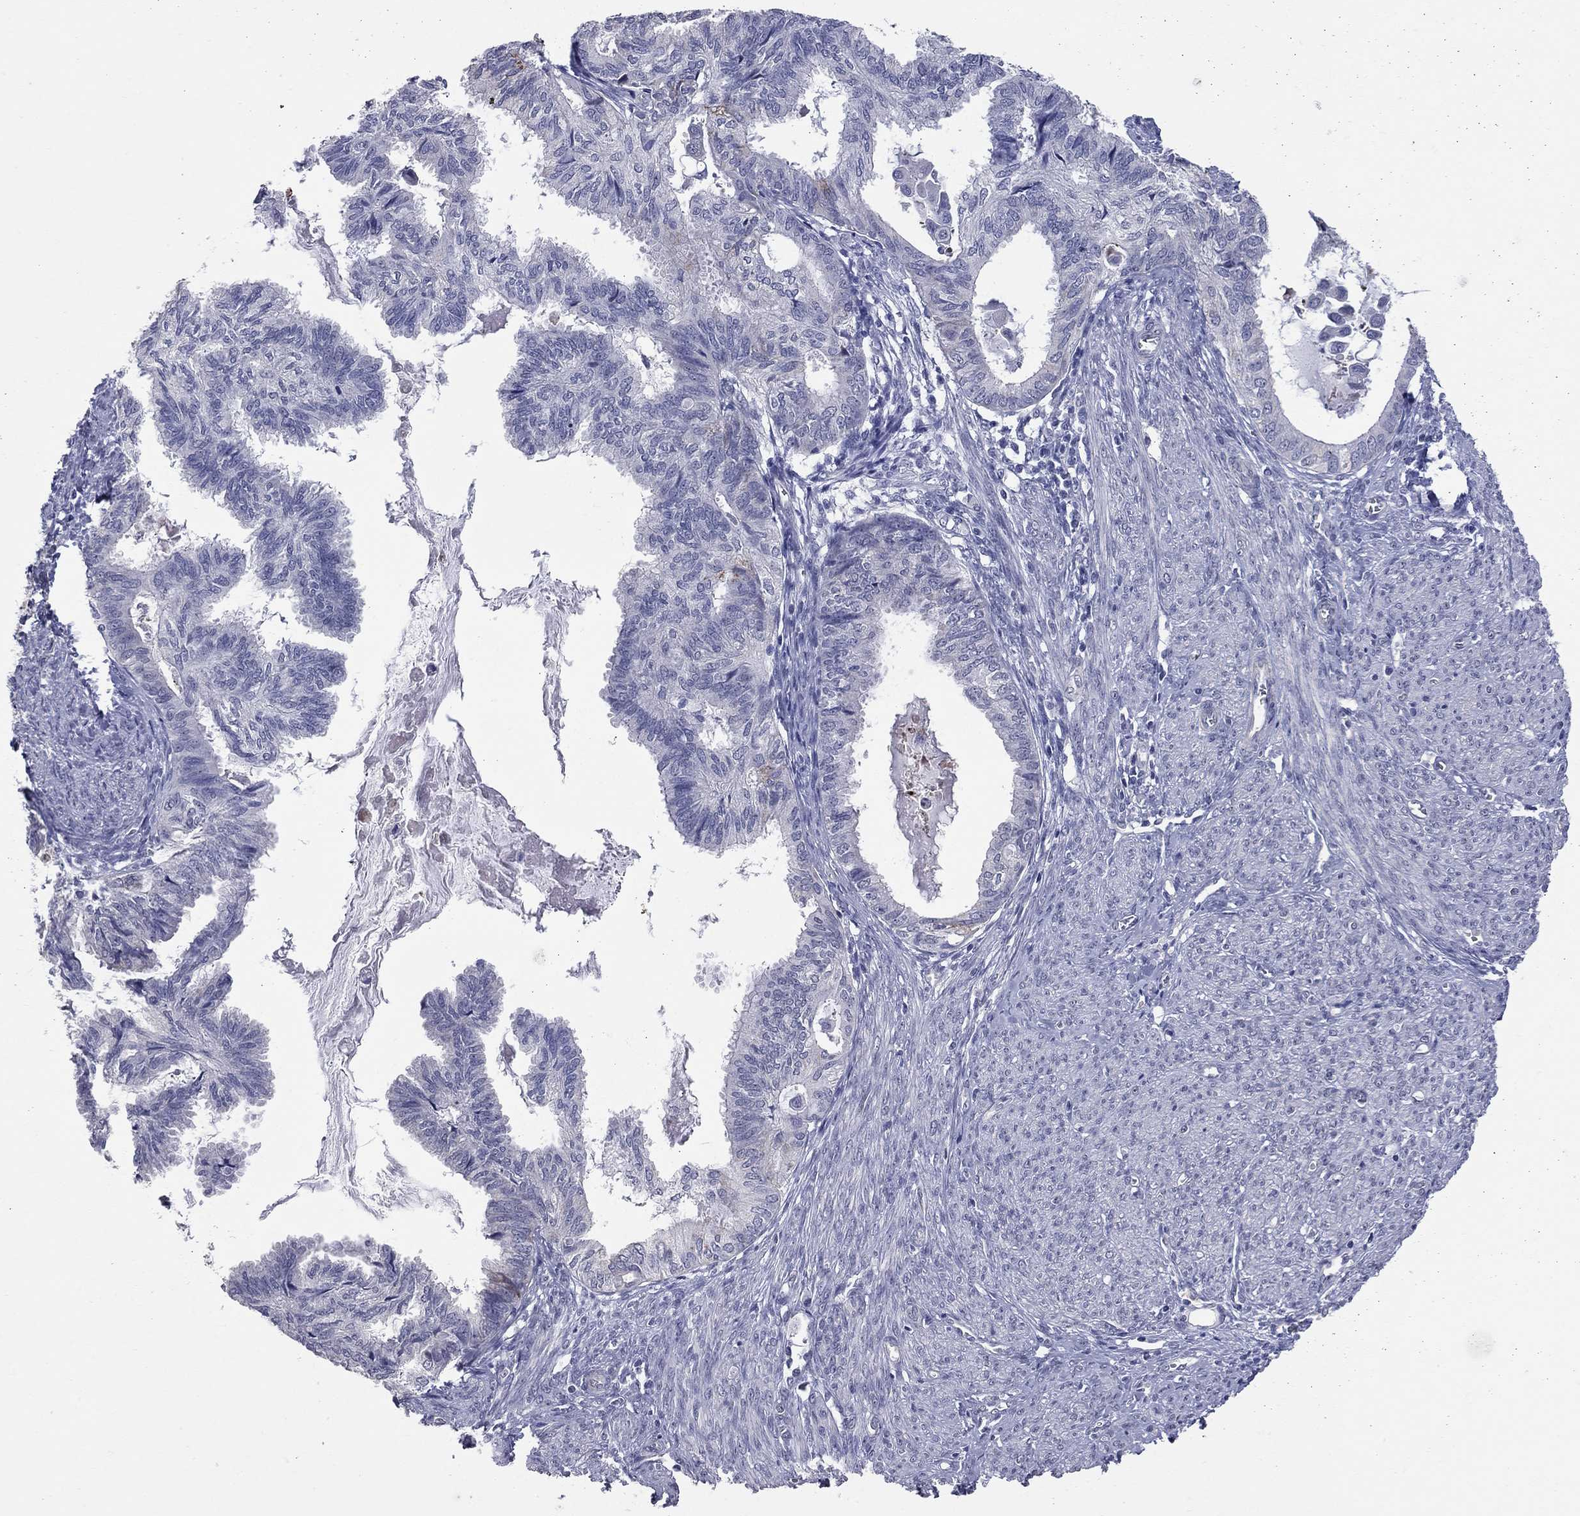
{"staining": {"intensity": "negative", "quantity": "none", "location": "none"}, "tissue": "endometrial cancer", "cell_type": "Tumor cells", "image_type": "cancer", "snomed": [{"axis": "morphology", "description": "Adenocarcinoma, NOS"}, {"axis": "topography", "description": "Endometrium"}], "caption": "Tumor cells show no significant expression in endometrial cancer (adenocarcinoma). (Brightfield microscopy of DAB (3,3'-diaminobenzidine) immunohistochemistry (IHC) at high magnification).", "gene": "SHOC2", "patient": {"sex": "female", "age": 86}}